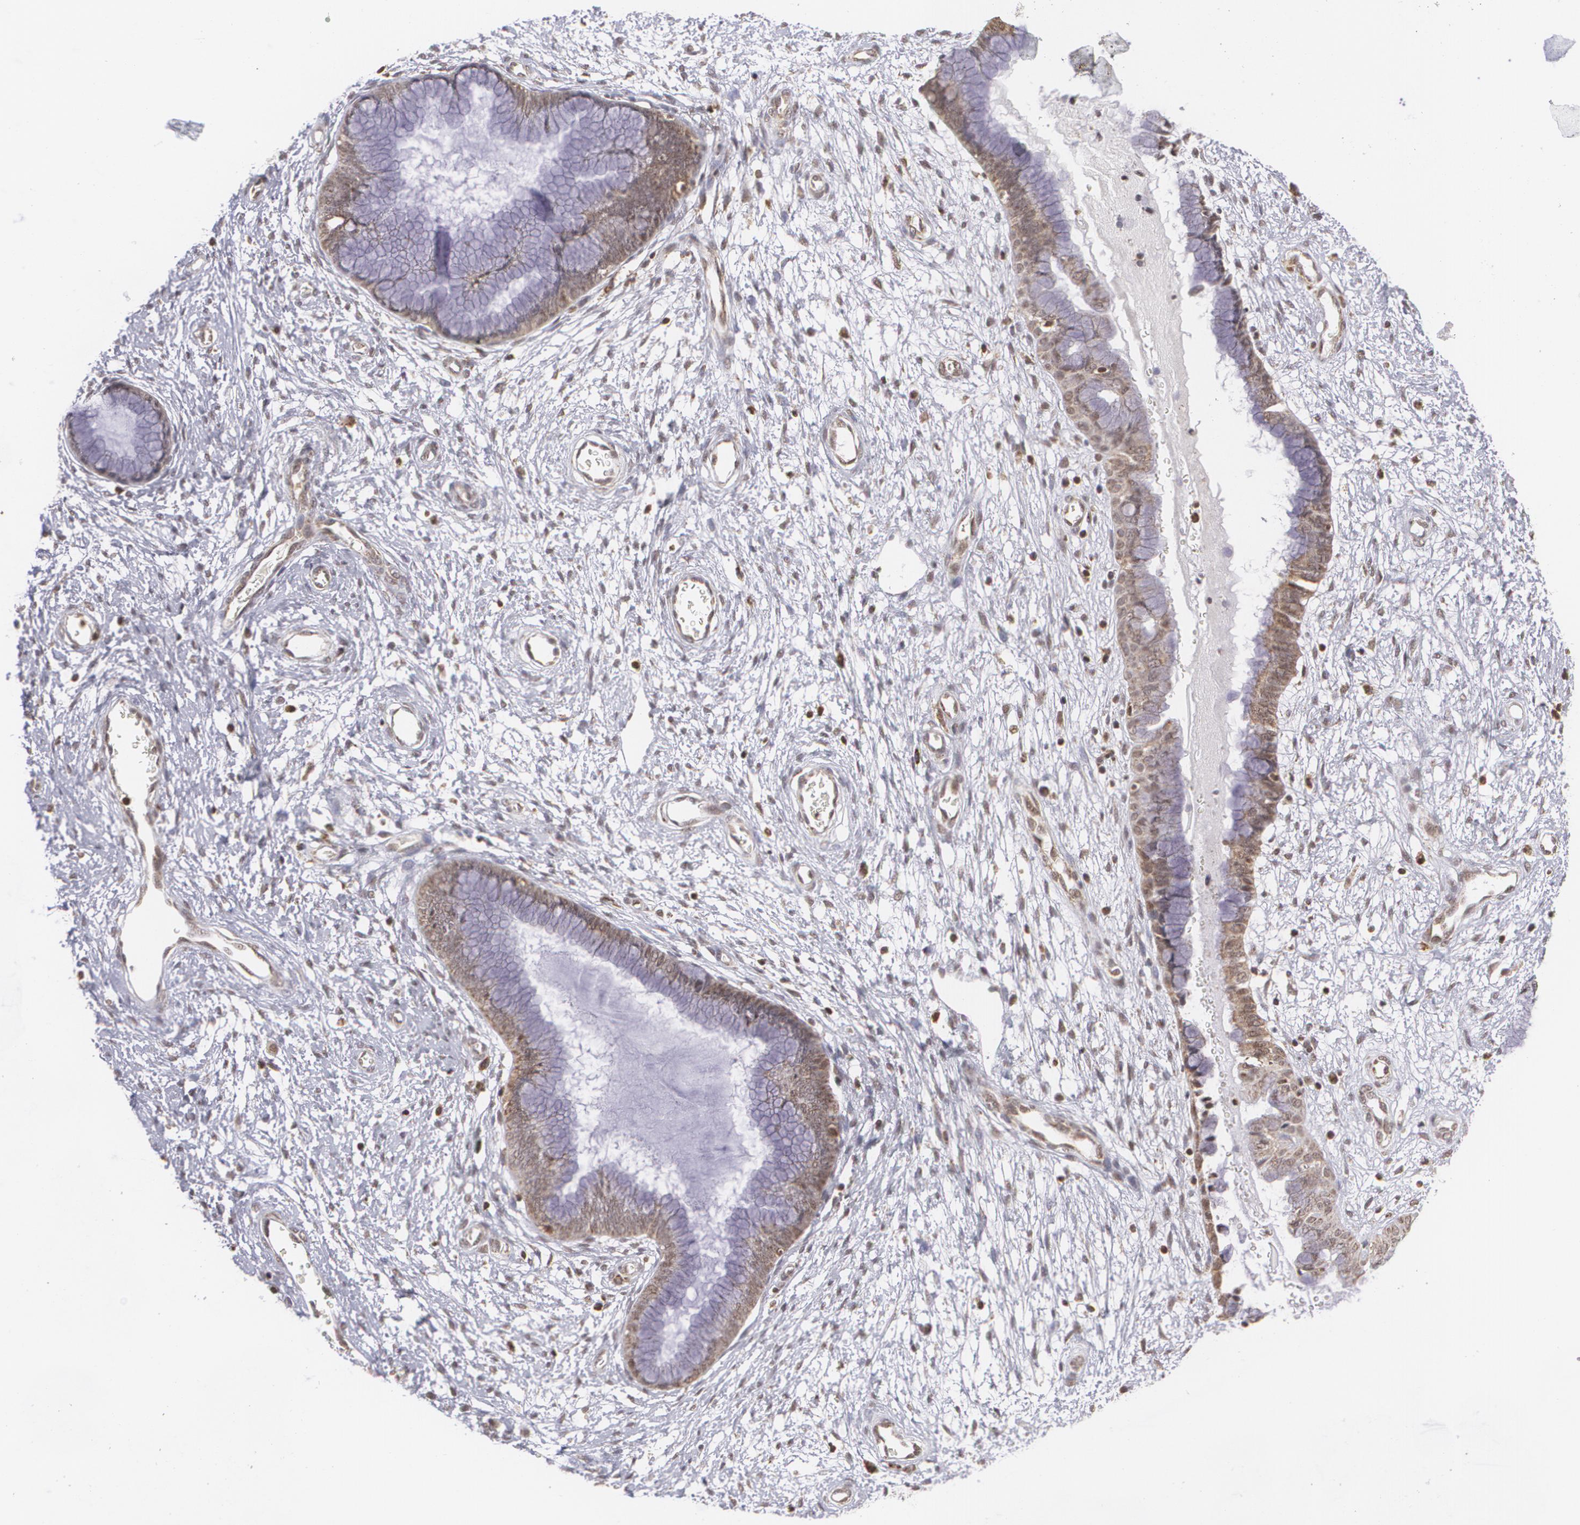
{"staining": {"intensity": "moderate", "quantity": ">75%", "location": "nuclear"}, "tissue": "cervix", "cell_type": "Glandular cells", "image_type": "normal", "snomed": [{"axis": "morphology", "description": "Normal tissue, NOS"}, {"axis": "topography", "description": "Cervix"}], "caption": "A brown stain shows moderate nuclear staining of a protein in glandular cells of benign cervix. (DAB (3,3'-diaminobenzidine) IHC with brightfield microscopy, high magnification).", "gene": "MXD1", "patient": {"sex": "female", "age": 55}}